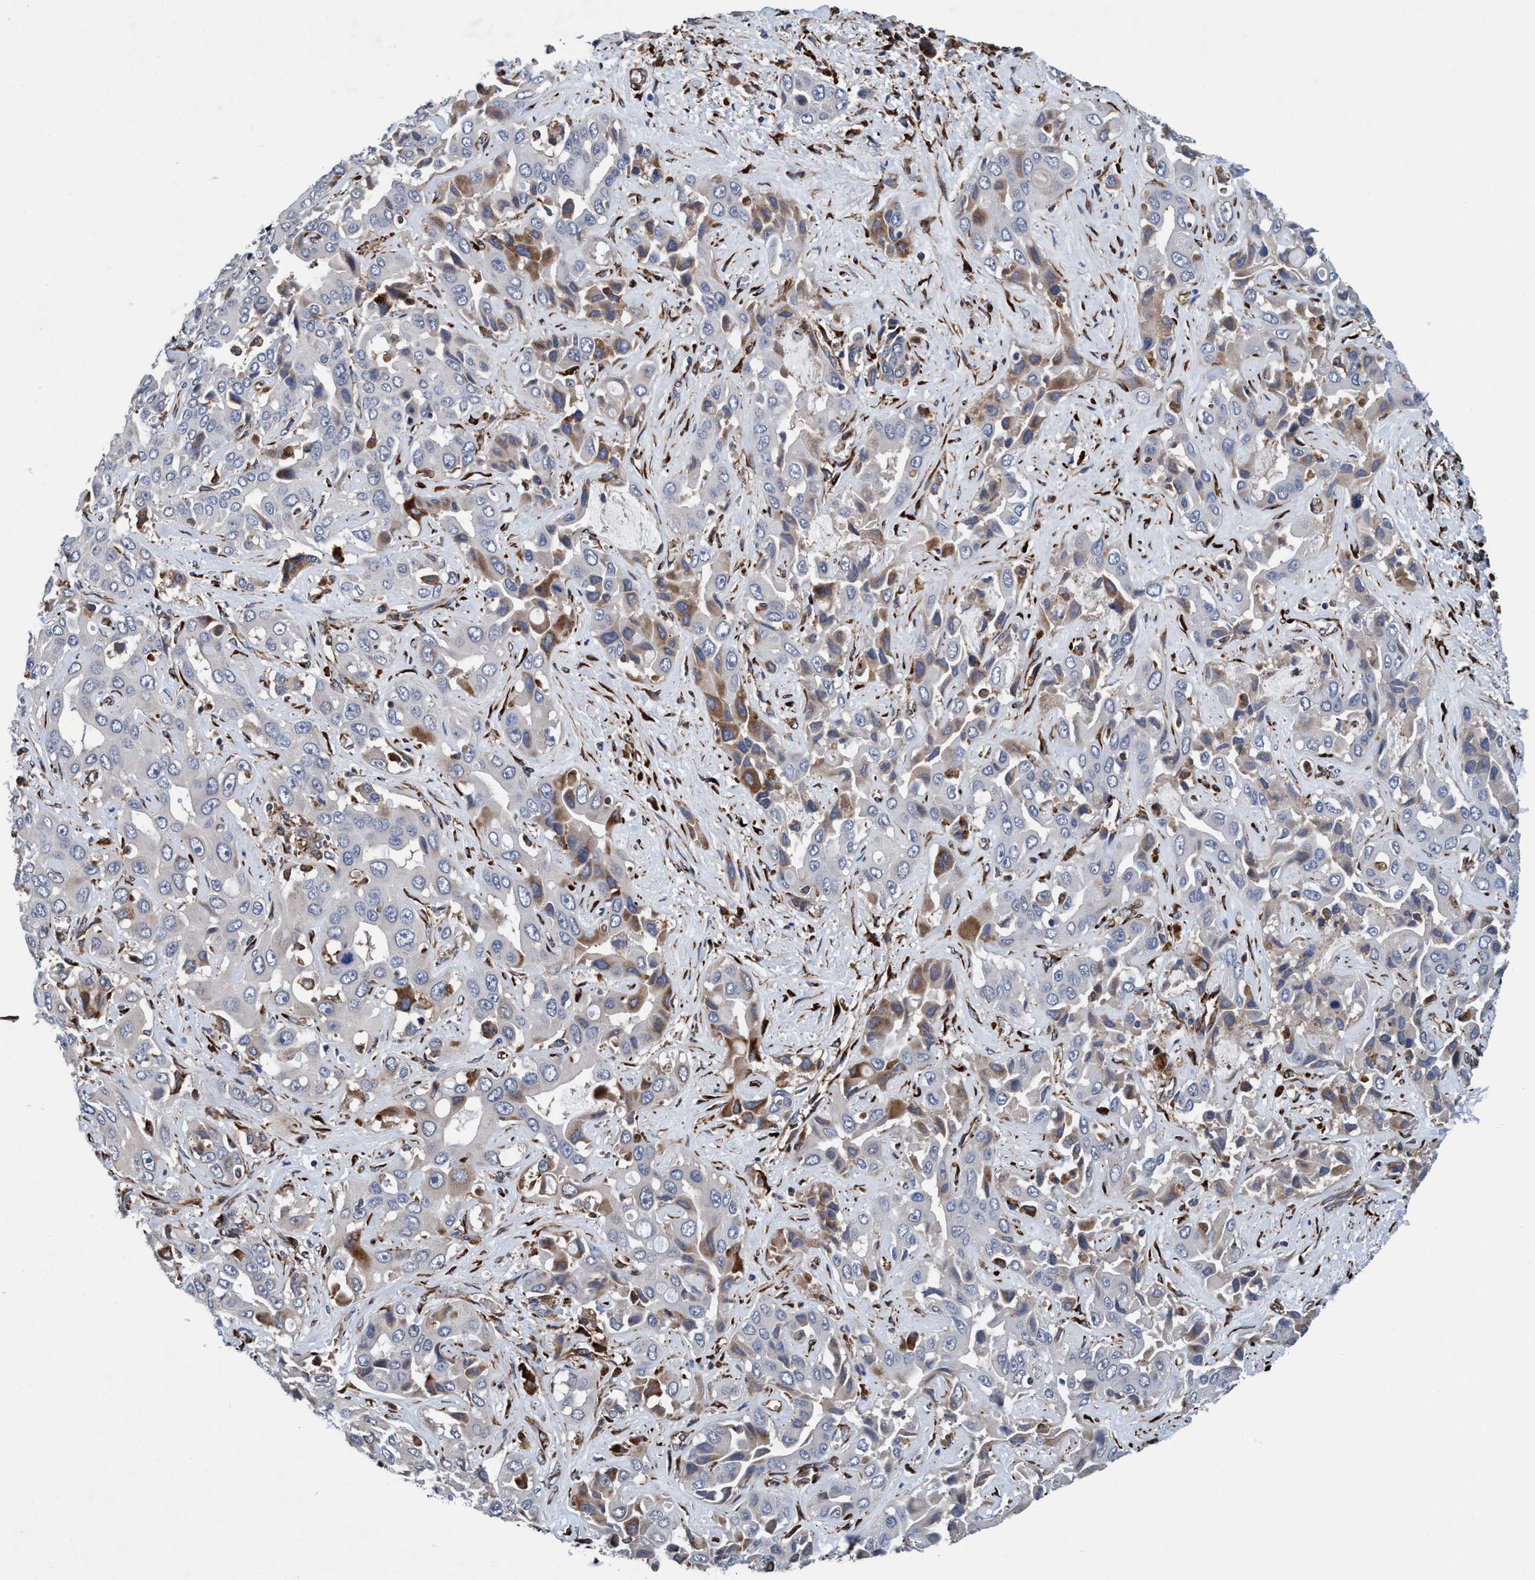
{"staining": {"intensity": "moderate", "quantity": "25%-75%", "location": "cytoplasmic/membranous"}, "tissue": "liver cancer", "cell_type": "Tumor cells", "image_type": "cancer", "snomed": [{"axis": "morphology", "description": "Cholangiocarcinoma"}, {"axis": "topography", "description": "Liver"}], "caption": "Immunohistochemical staining of human liver cancer exhibits medium levels of moderate cytoplasmic/membranous positivity in about 25%-75% of tumor cells.", "gene": "ENDOG", "patient": {"sex": "female", "age": 52}}